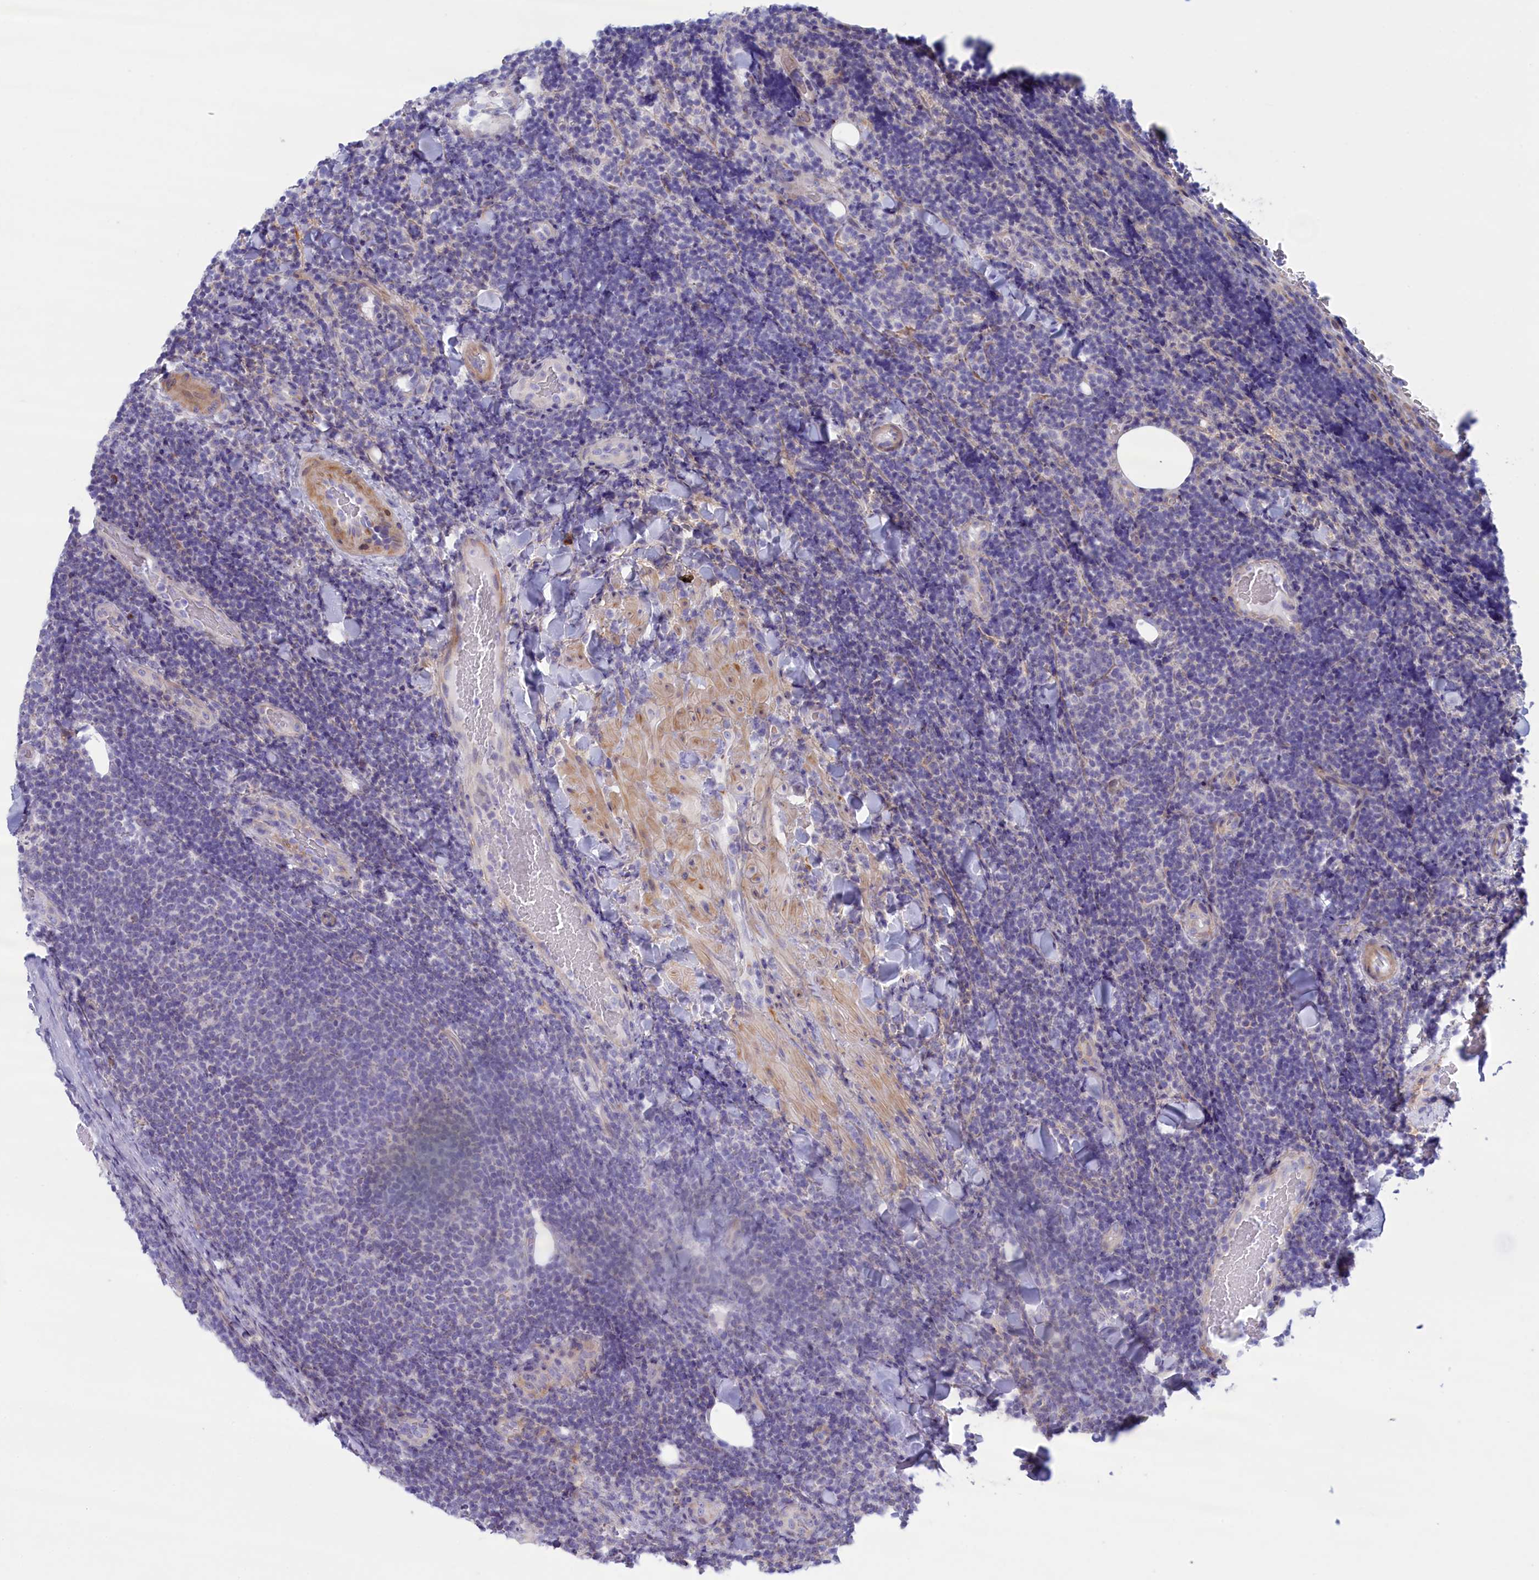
{"staining": {"intensity": "negative", "quantity": "none", "location": "none"}, "tissue": "lymphoma", "cell_type": "Tumor cells", "image_type": "cancer", "snomed": [{"axis": "morphology", "description": "Malignant lymphoma, non-Hodgkin's type, Low grade"}, {"axis": "topography", "description": "Lymph node"}], "caption": "Immunohistochemistry of human low-grade malignant lymphoma, non-Hodgkin's type demonstrates no staining in tumor cells. Brightfield microscopy of immunohistochemistry stained with DAB (3,3'-diaminobenzidine) (brown) and hematoxylin (blue), captured at high magnification.", "gene": "MPV17L2", "patient": {"sex": "male", "age": 66}}